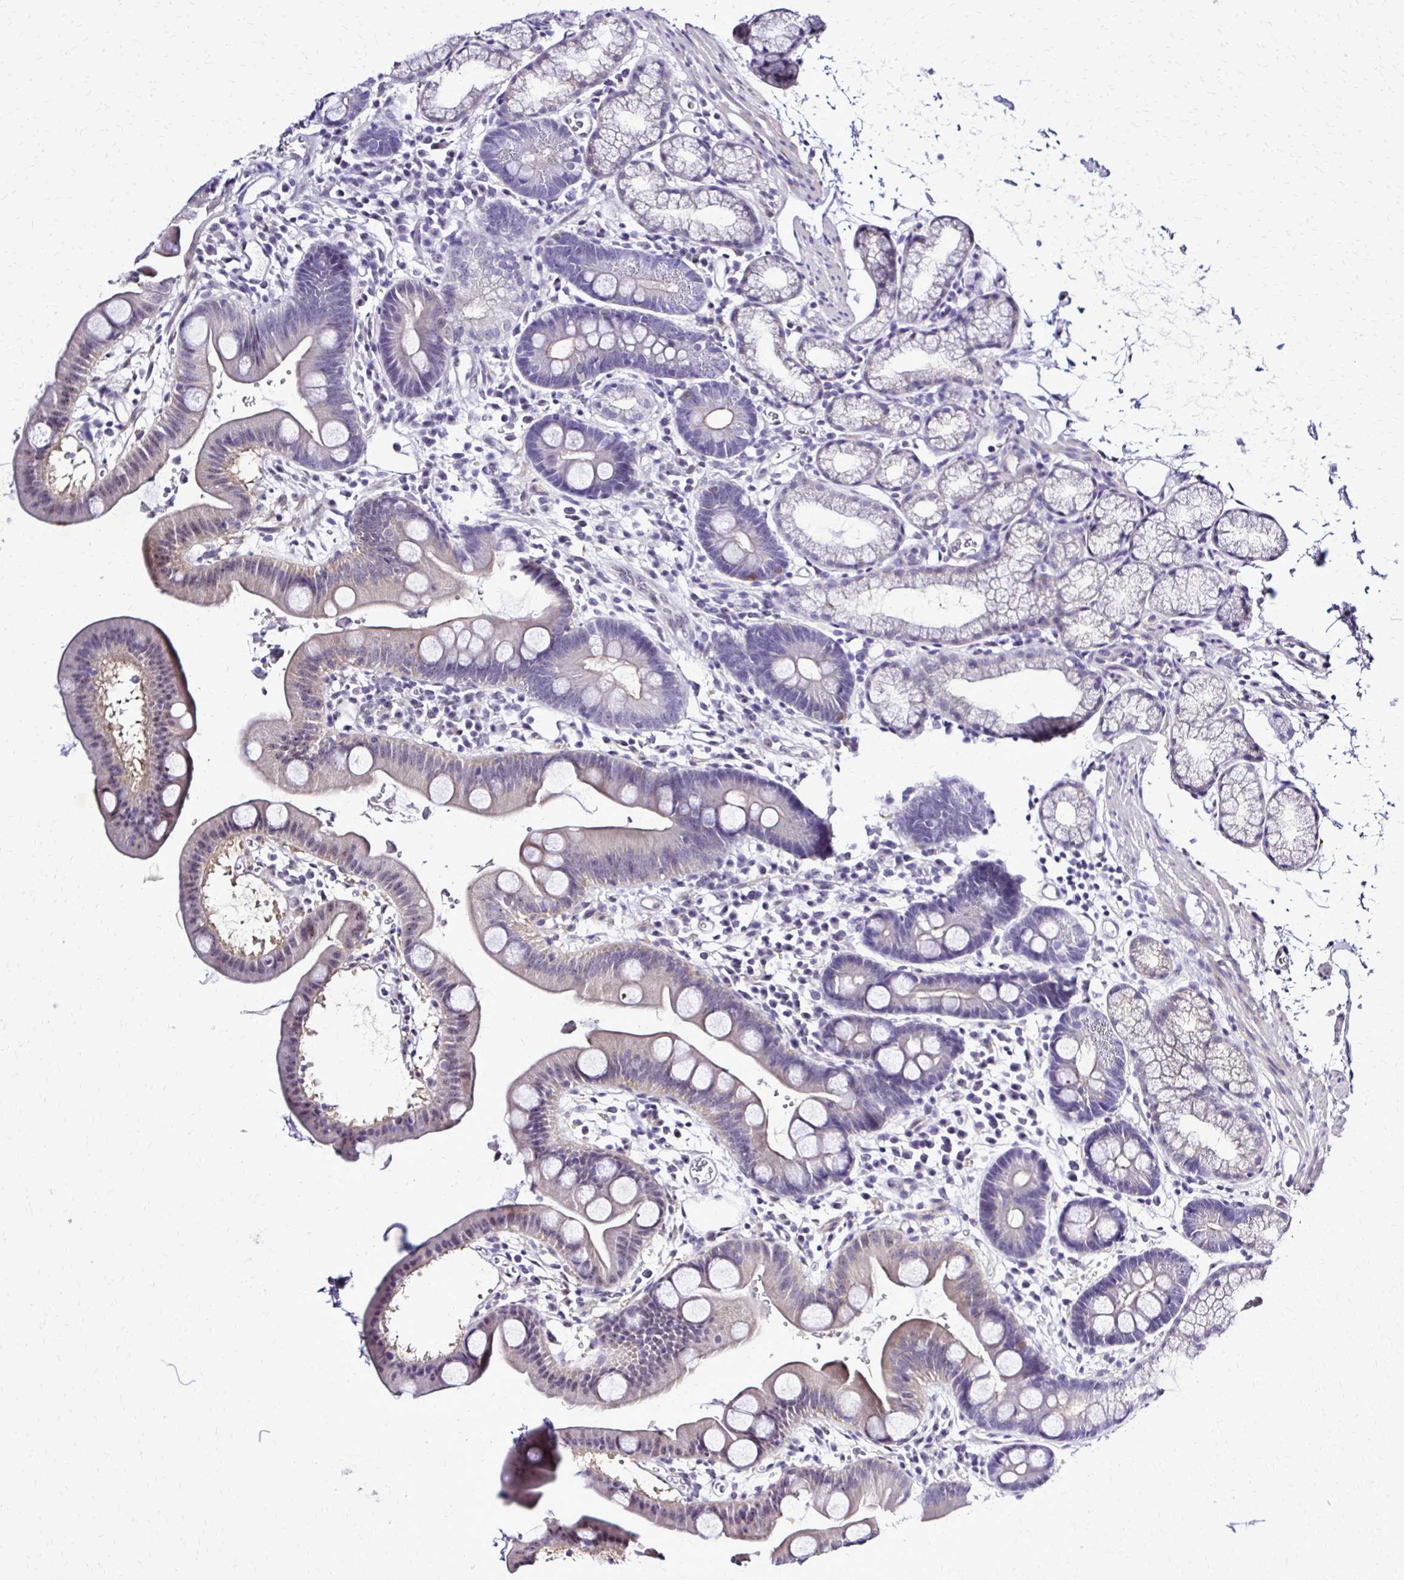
{"staining": {"intensity": "weak", "quantity": "25%-75%", "location": "cytoplasmic/membranous"}, "tissue": "duodenum", "cell_type": "Glandular cells", "image_type": "normal", "snomed": [{"axis": "morphology", "description": "Normal tissue, NOS"}, {"axis": "topography", "description": "Duodenum"}], "caption": "A high-resolution micrograph shows immunohistochemistry staining of normal duodenum, which displays weak cytoplasmic/membranous positivity in approximately 25%-75% of glandular cells.", "gene": "RASL11B", "patient": {"sex": "male", "age": 59}}